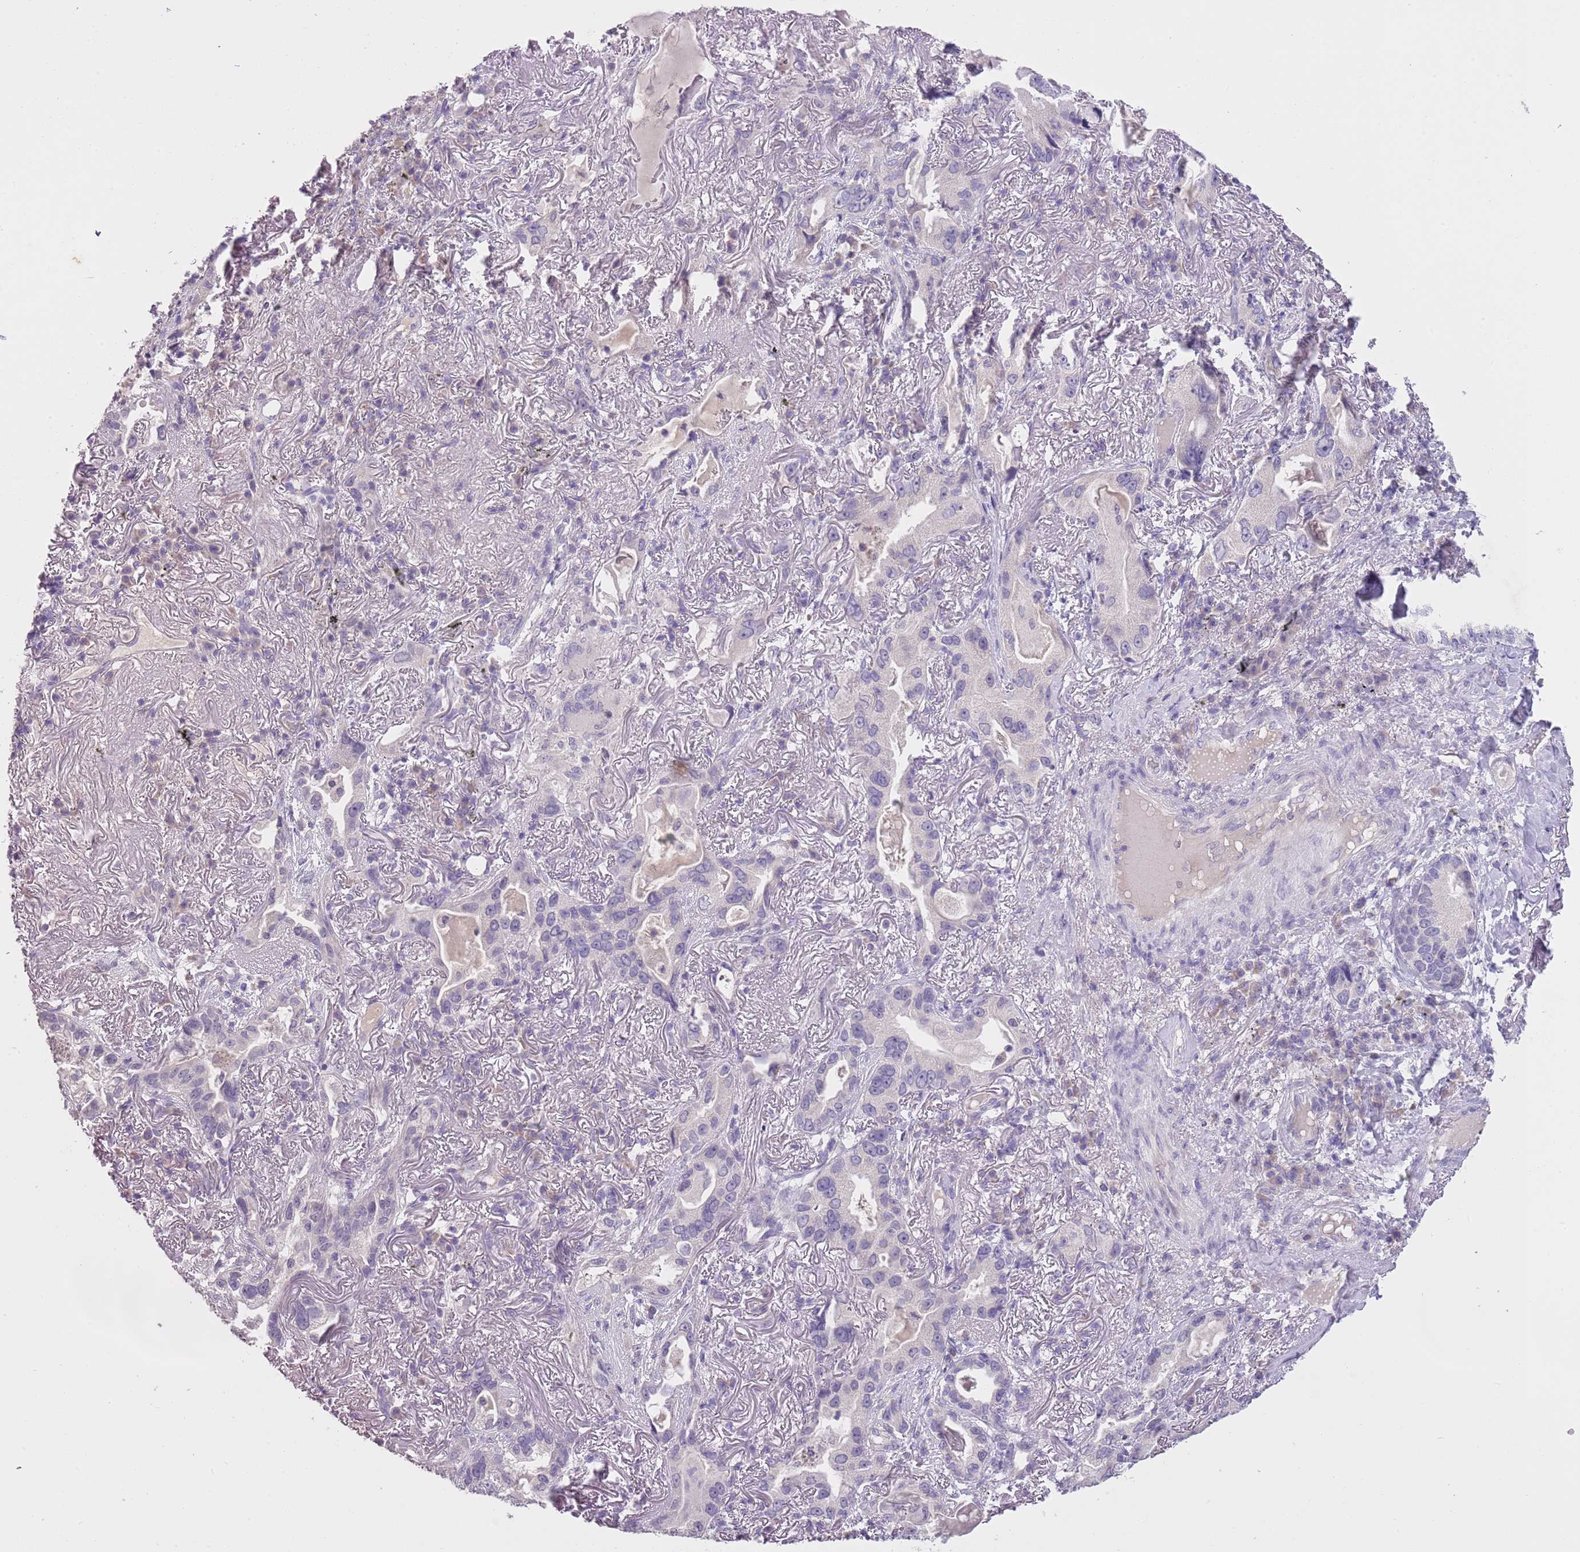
{"staining": {"intensity": "negative", "quantity": "none", "location": "none"}, "tissue": "lung cancer", "cell_type": "Tumor cells", "image_type": "cancer", "snomed": [{"axis": "morphology", "description": "Adenocarcinoma, NOS"}, {"axis": "topography", "description": "Lung"}], "caption": "Adenocarcinoma (lung) was stained to show a protein in brown. There is no significant expression in tumor cells.", "gene": "SLC35E3", "patient": {"sex": "female", "age": 69}}